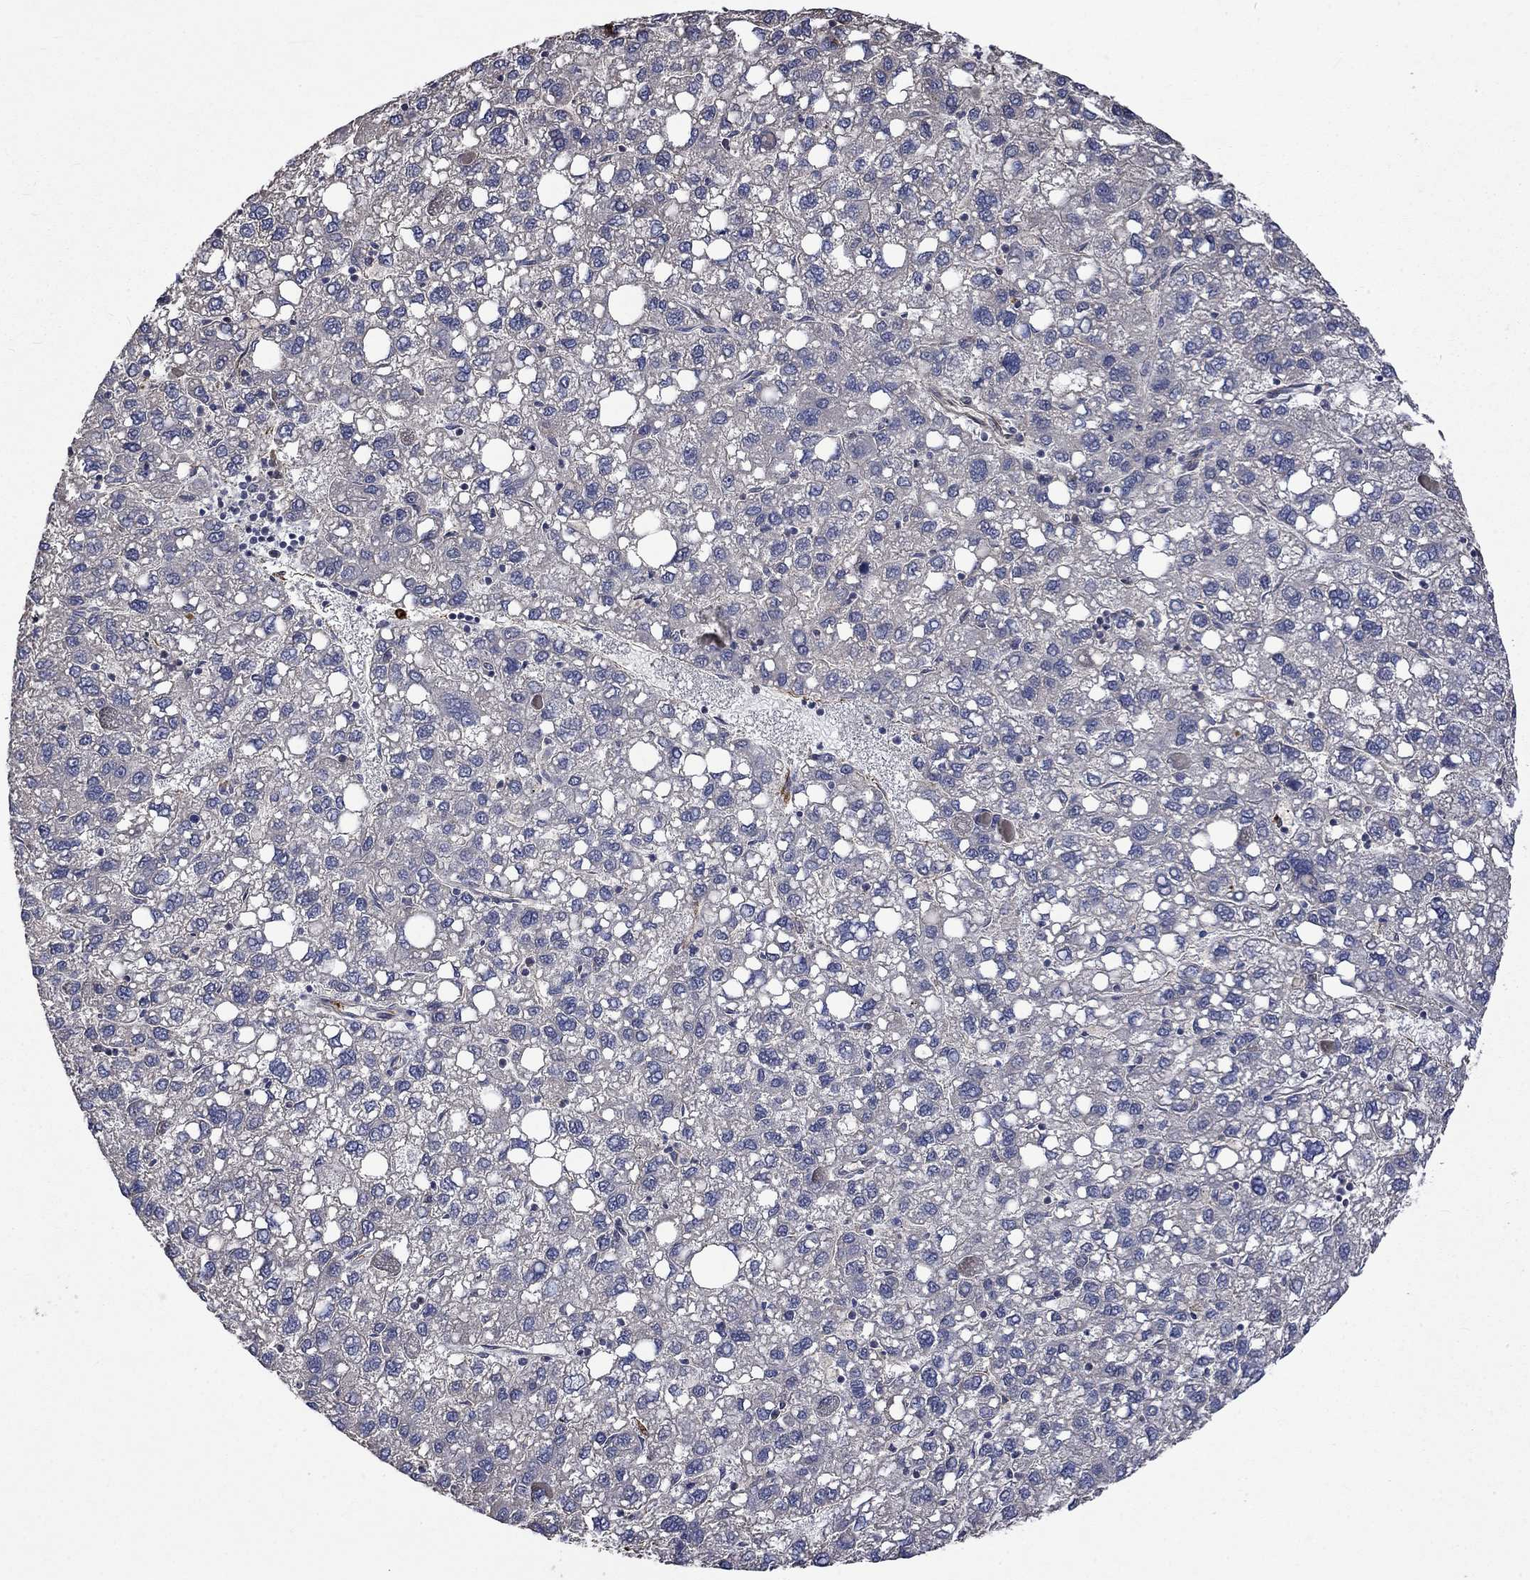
{"staining": {"intensity": "negative", "quantity": "none", "location": "none"}, "tissue": "liver cancer", "cell_type": "Tumor cells", "image_type": "cancer", "snomed": [{"axis": "morphology", "description": "Carcinoma, Hepatocellular, NOS"}, {"axis": "topography", "description": "Liver"}], "caption": "Histopathology image shows no significant protein staining in tumor cells of liver cancer (hepatocellular carcinoma).", "gene": "VCAN", "patient": {"sex": "female", "age": 82}}